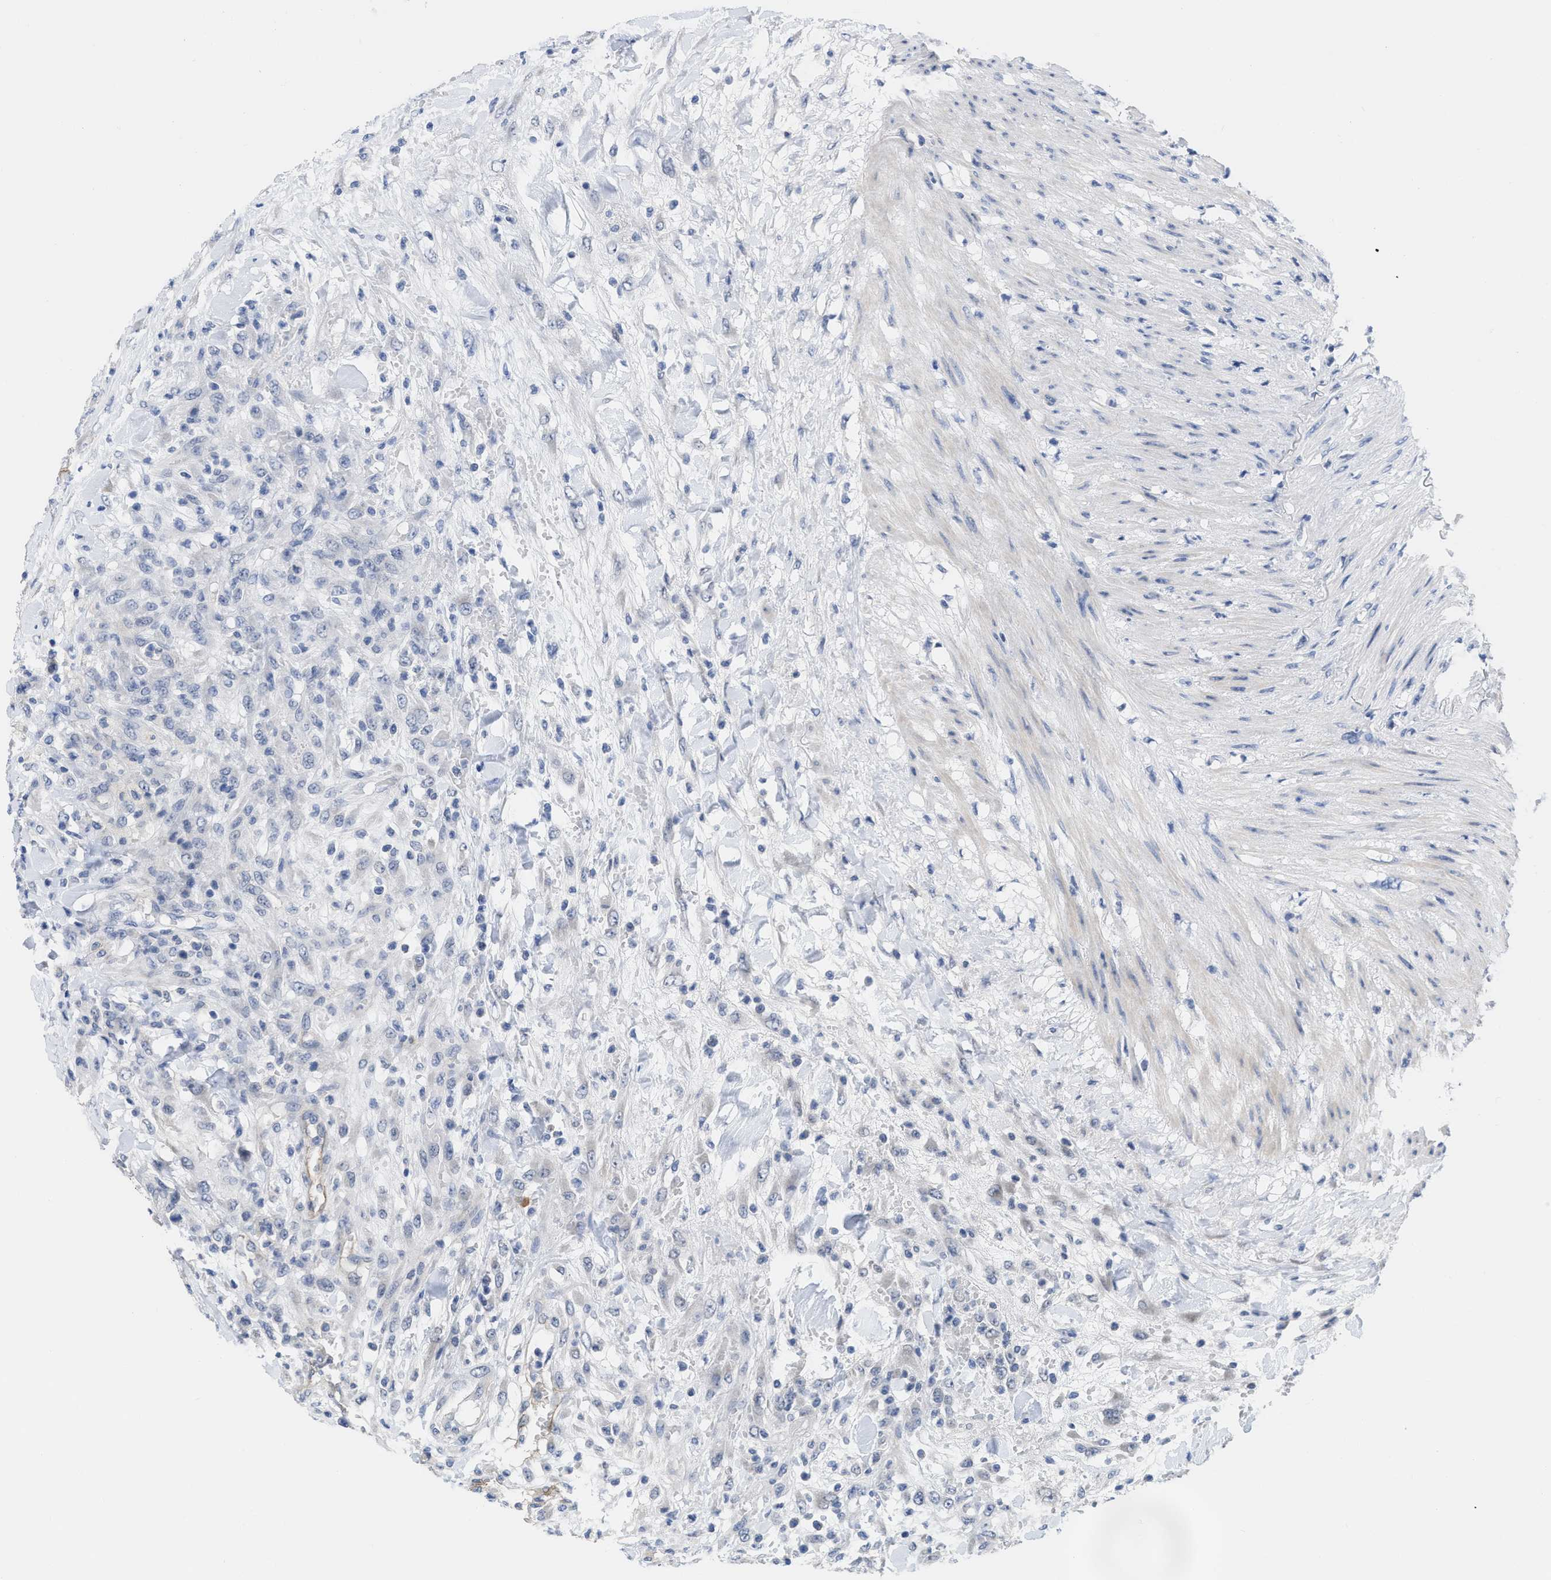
{"staining": {"intensity": "negative", "quantity": "none", "location": "none"}, "tissue": "testis cancer", "cell_type": "Tumor cells", "image_type": "cancer", "snomed": [{"axis": "morphology", "description": "Seminoma, NOS"}, {"axis": "topography", "description": "Testis"}], "caption": "Human testis cancer stained for a protein using immunohistochemistry exhibits no expression in tumor cells.", "gene": "ACKR1", "patient": {"sex": "male", "age": 59}}